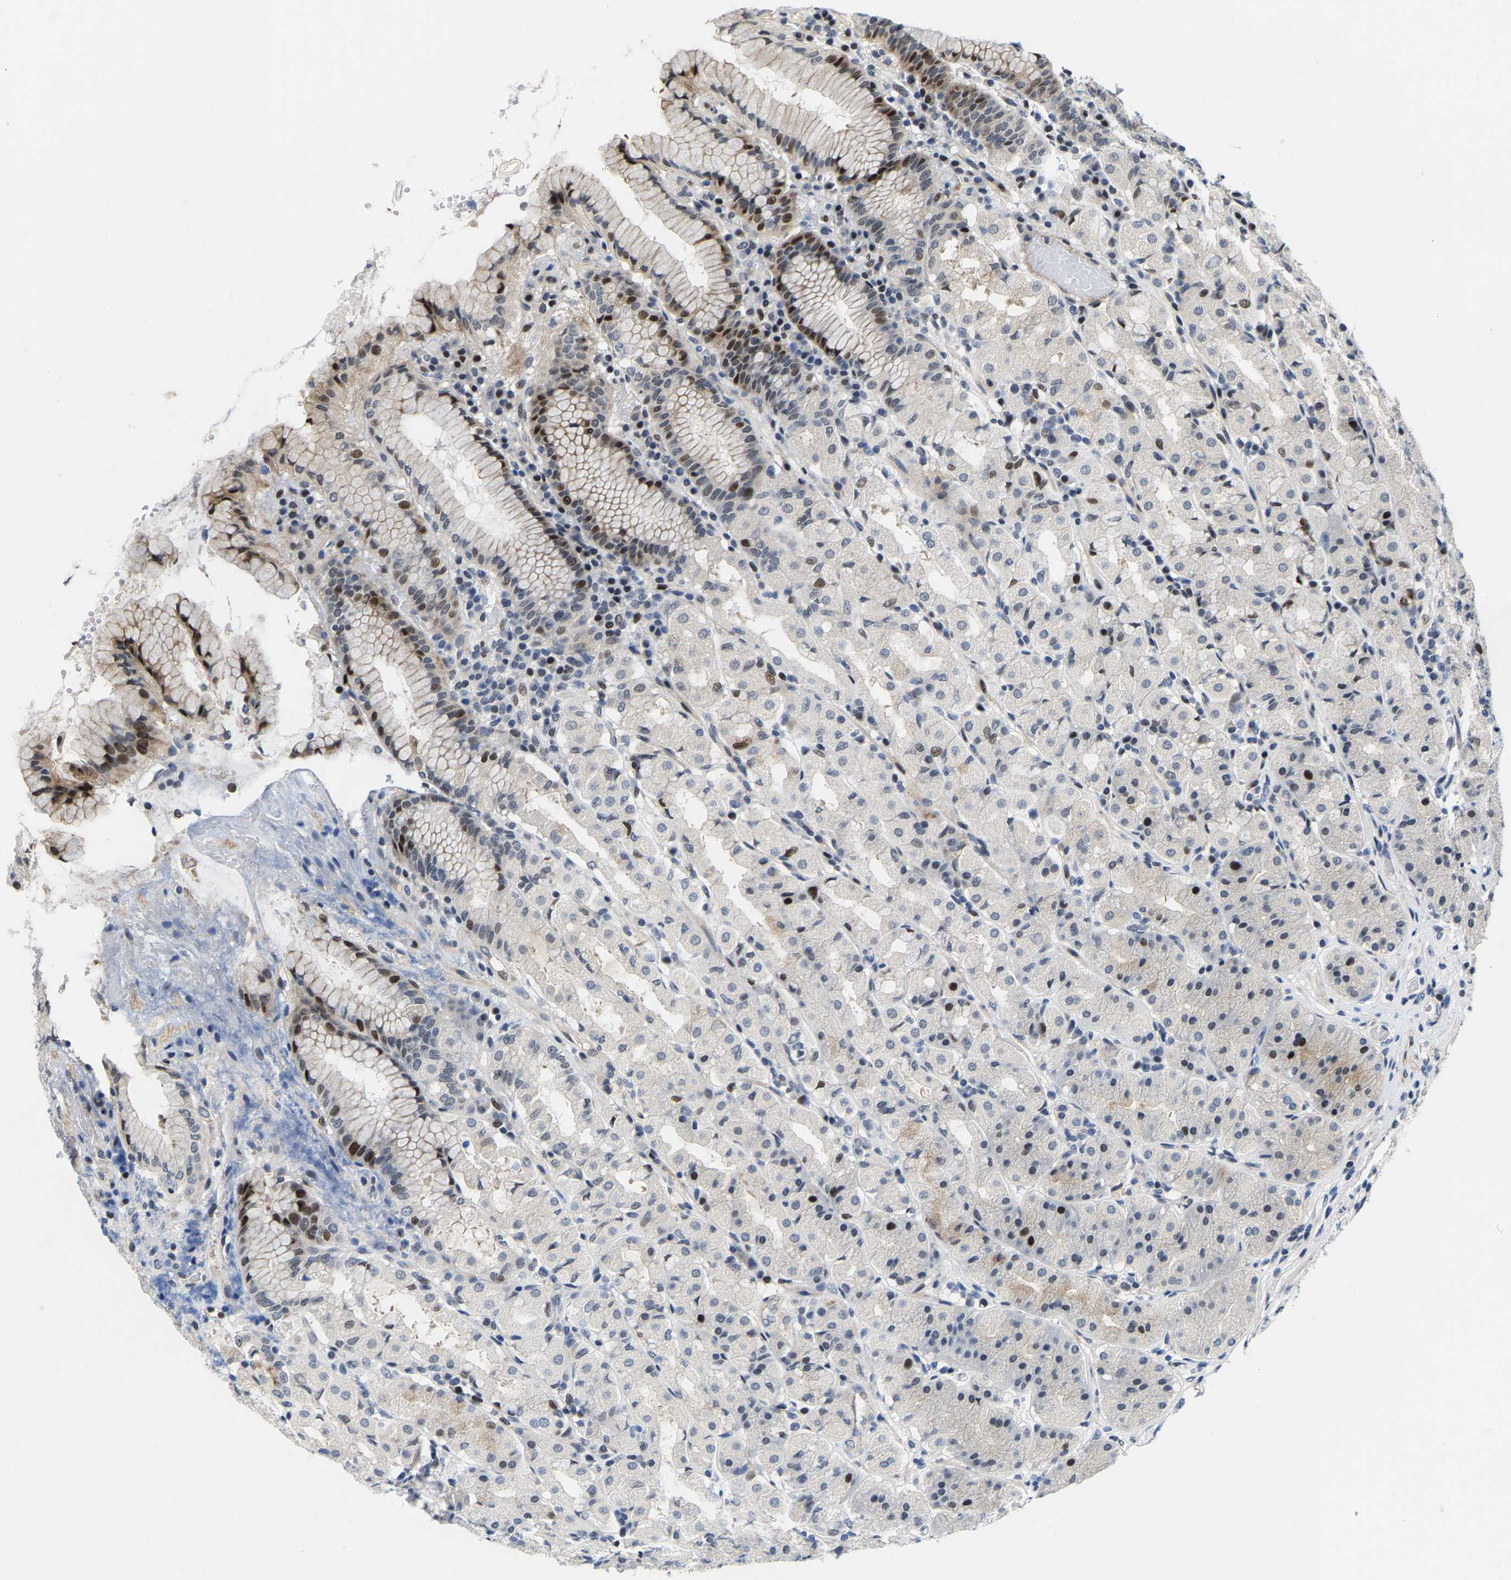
{"staining": {"intensity": "strong", "quantity": "<25%", "location": "cytoplasmic/membranous,nuclear"}, "tissue": "stomach", "cell_type": "Glandular cells", "image_type": "normal", "snomed": [{"axis": "morphology", "description": "Normal tissue, NOS"}, {"axis": "topography", "description": "Stomach"}, {"axis": "topography", "description": "Stomach, lower"}], "caption": "This image reveals IHC staining of unremarkable stomach, with medium strong cytoplasmic/membranous,nuclear positivity in about <25% of glandular cells.", "gene": "GTPBP10", "patient": {"sex": "female", "age": 56}}